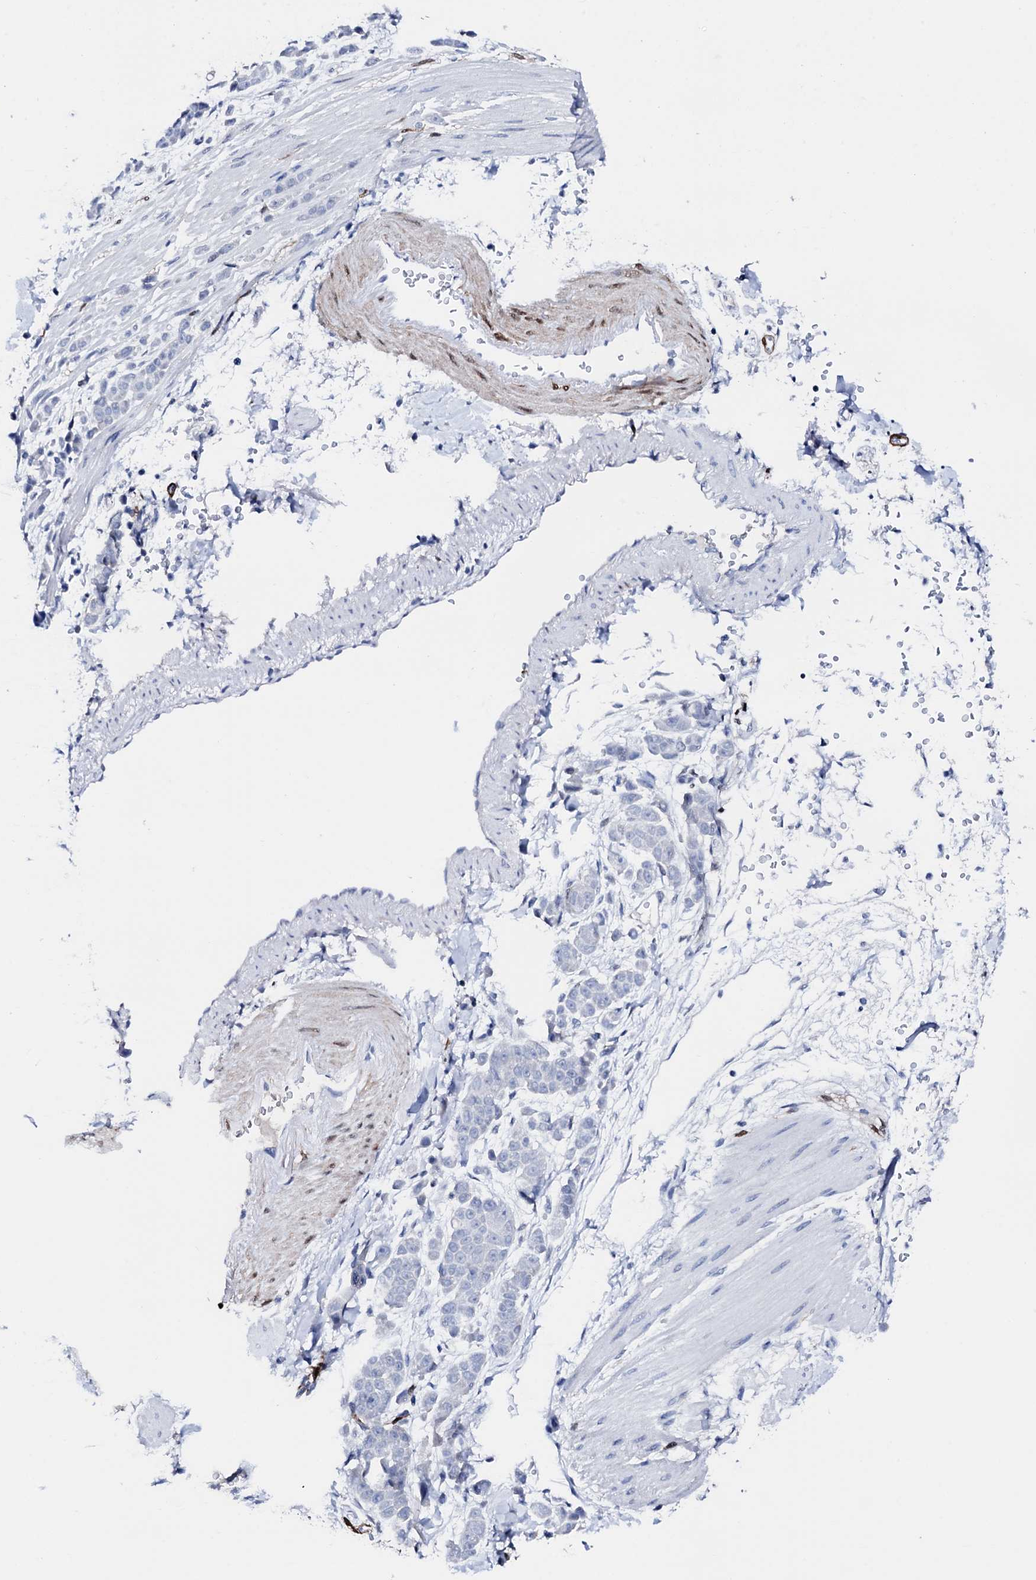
{"staining": {"intensity": "negative", "quantity": "none", "location": "none"}, "tissue": "pancreatic cancer", "cell_type": "Tumor cells", "image_type": "cancer", "snomed": [{"axis": "morphology", "description": "Normal tissue, NOS"}, {"axis": "morphology", "description": "Adenocarcinoma, NOS"}, {"axis": "topography", "description": "Pancreas"}], "caption": "DAB immunohistochemical staining of human pancreatic adenocarcinoma shows no significant expression in tumor cells.", "gene": "NRIP2", "patient": {"sex": "female", "age": 64}}